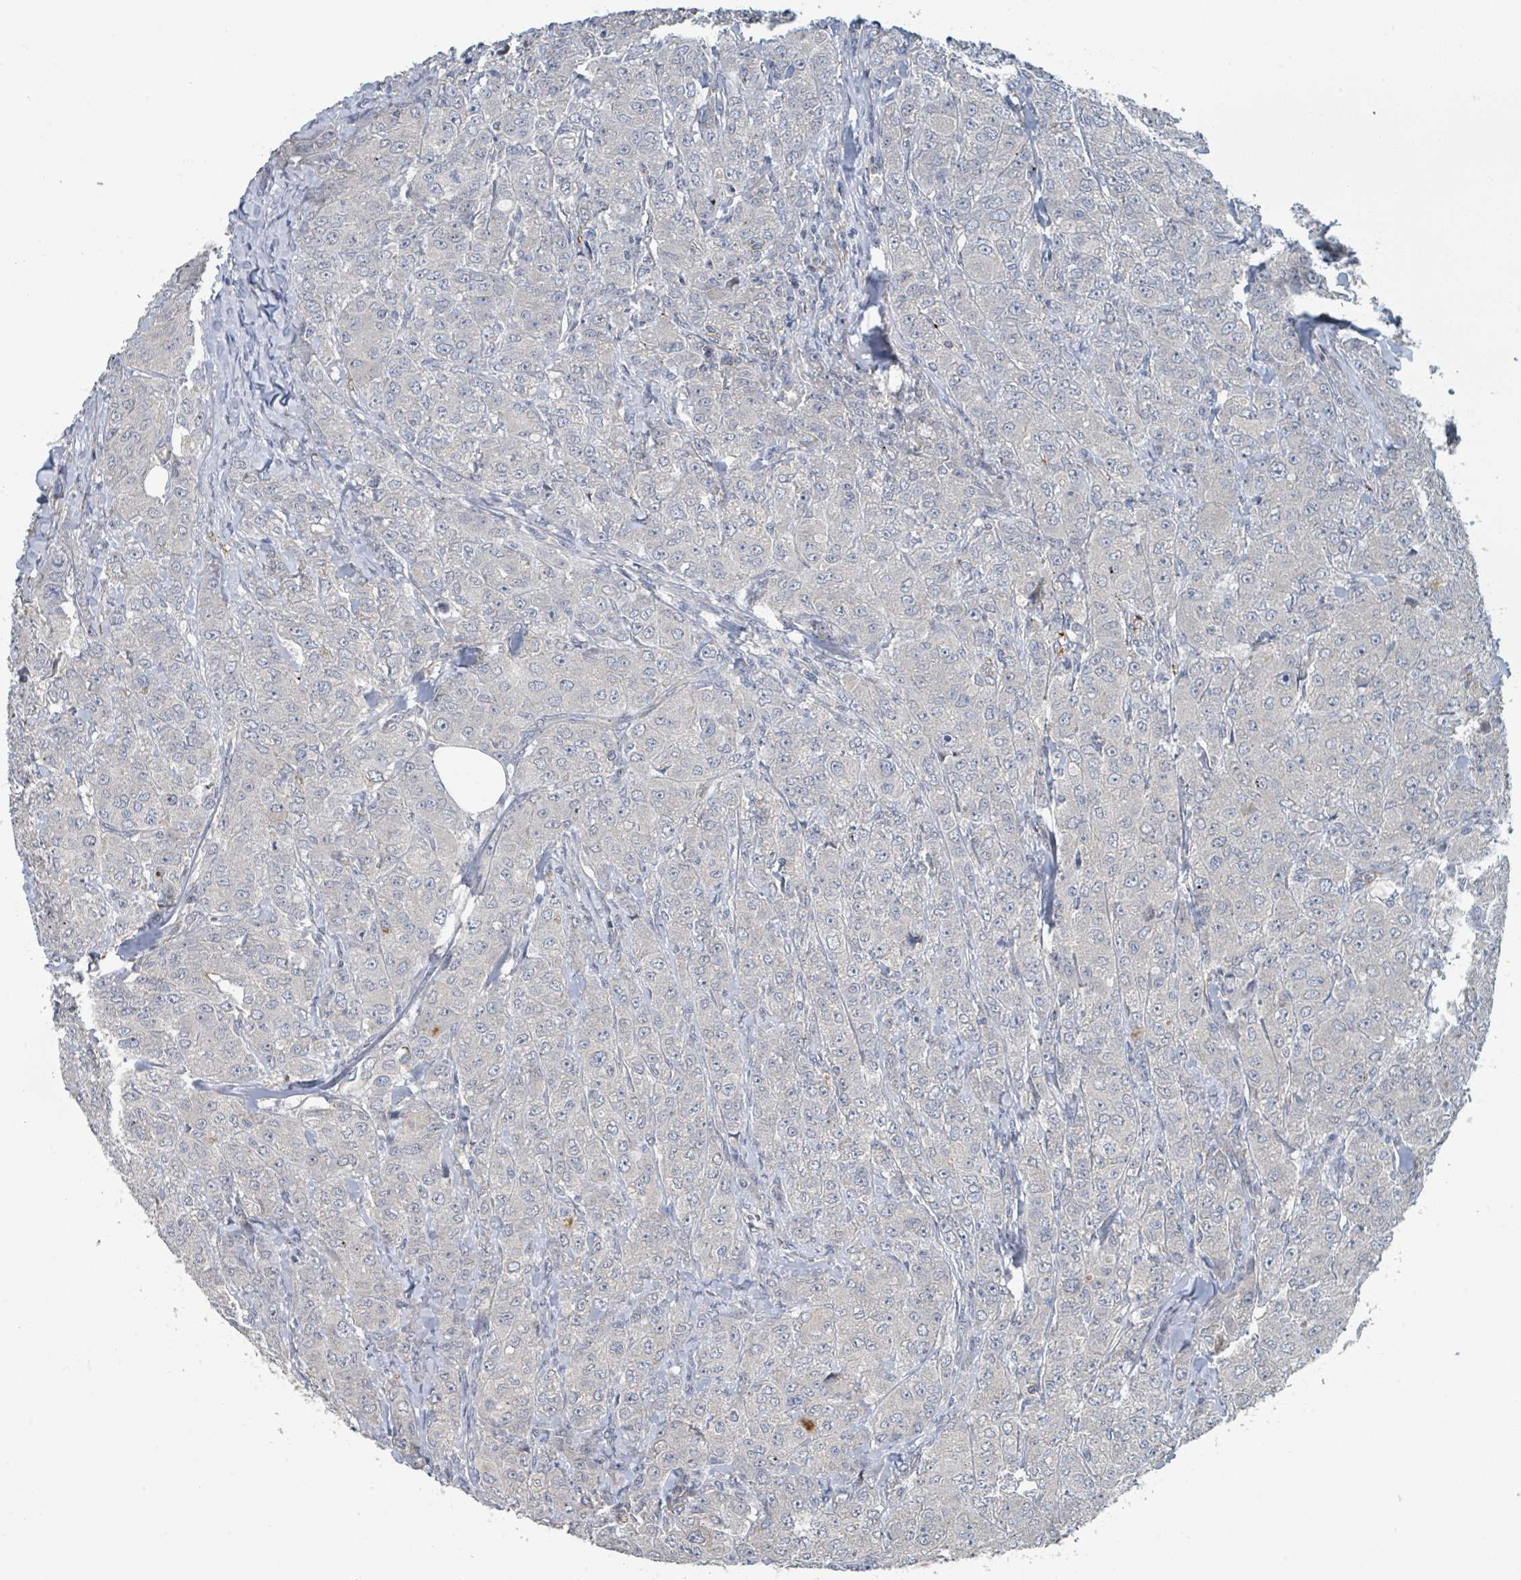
{"staining": {"intensity": "negative", "quantity": "none", "location": "none"}, "tissue": "breast cancer", "cell_type": "Tumor cells", "image_type": "cancer", "snomed": [{"axis": "morphology", "description": "Duct carcinoma"}, {"axis": "topography", "description": "Breast"}], "caption": "Immunohistochemical staining of human breast infiltrating ductal carcinoma exhibits no significant positivity in tumor cells.", "gene": "LRRC42", "patient": {"sex": "female", "age": 43}}